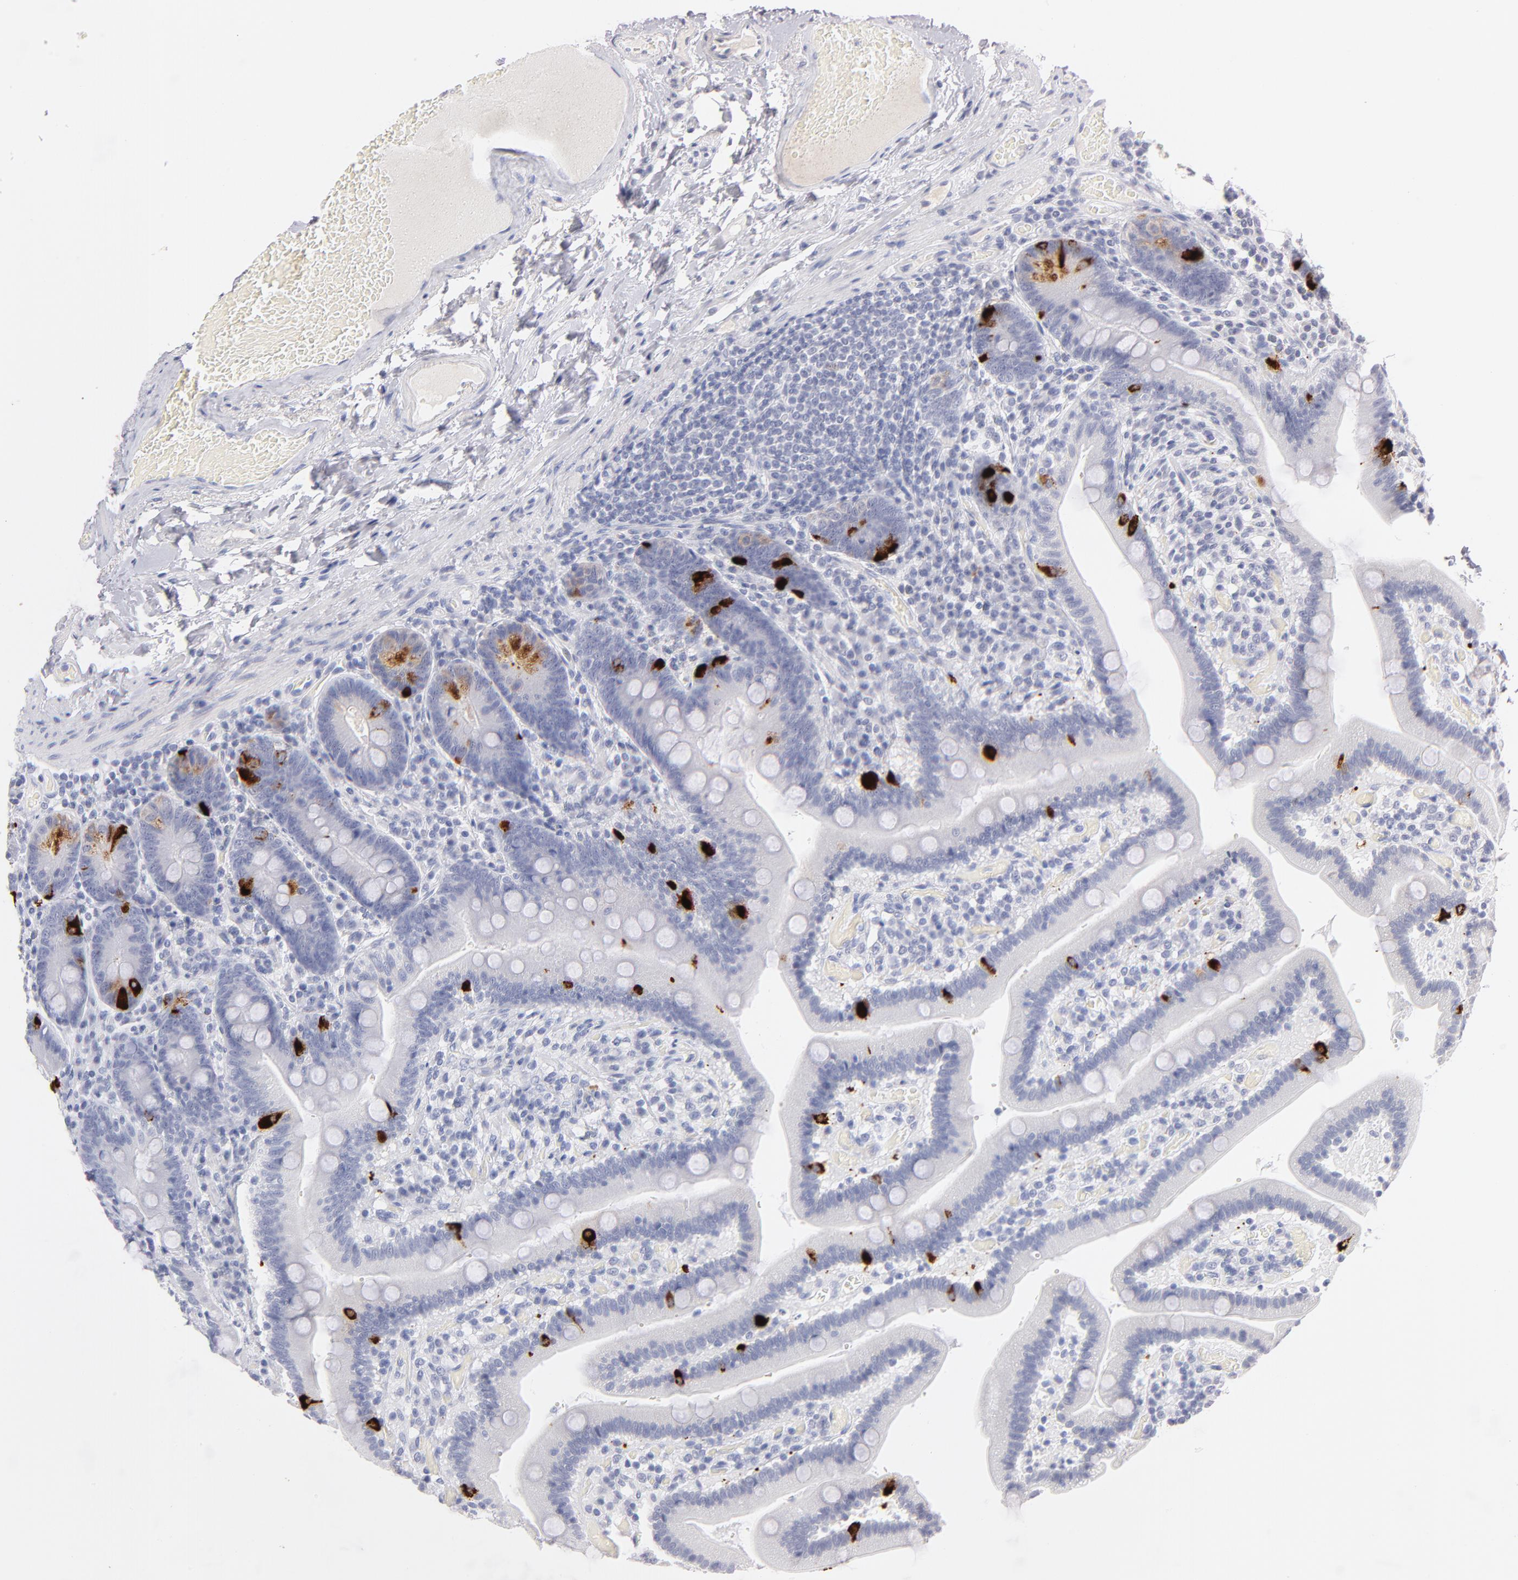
{"staining": {"intensity": "strong", "quantity": "<25%", "location": "cytoplasmic/membranous"}, "tissue": "duodenum", "cell_type": "Glandular cells", "image_type": "normal", "snomed": [{"axis": "morphology", "description": "Normal tissue, NOS"}, {"axis": "topography", "description": "Duodenum"}], "caption": "Glandular cells exhibit strong cytoplasmic/membranous expression in about <25% of cells in benign duodenum.", "gene": "KHNYN", "patient": {"sex": "male", "age": 66}}